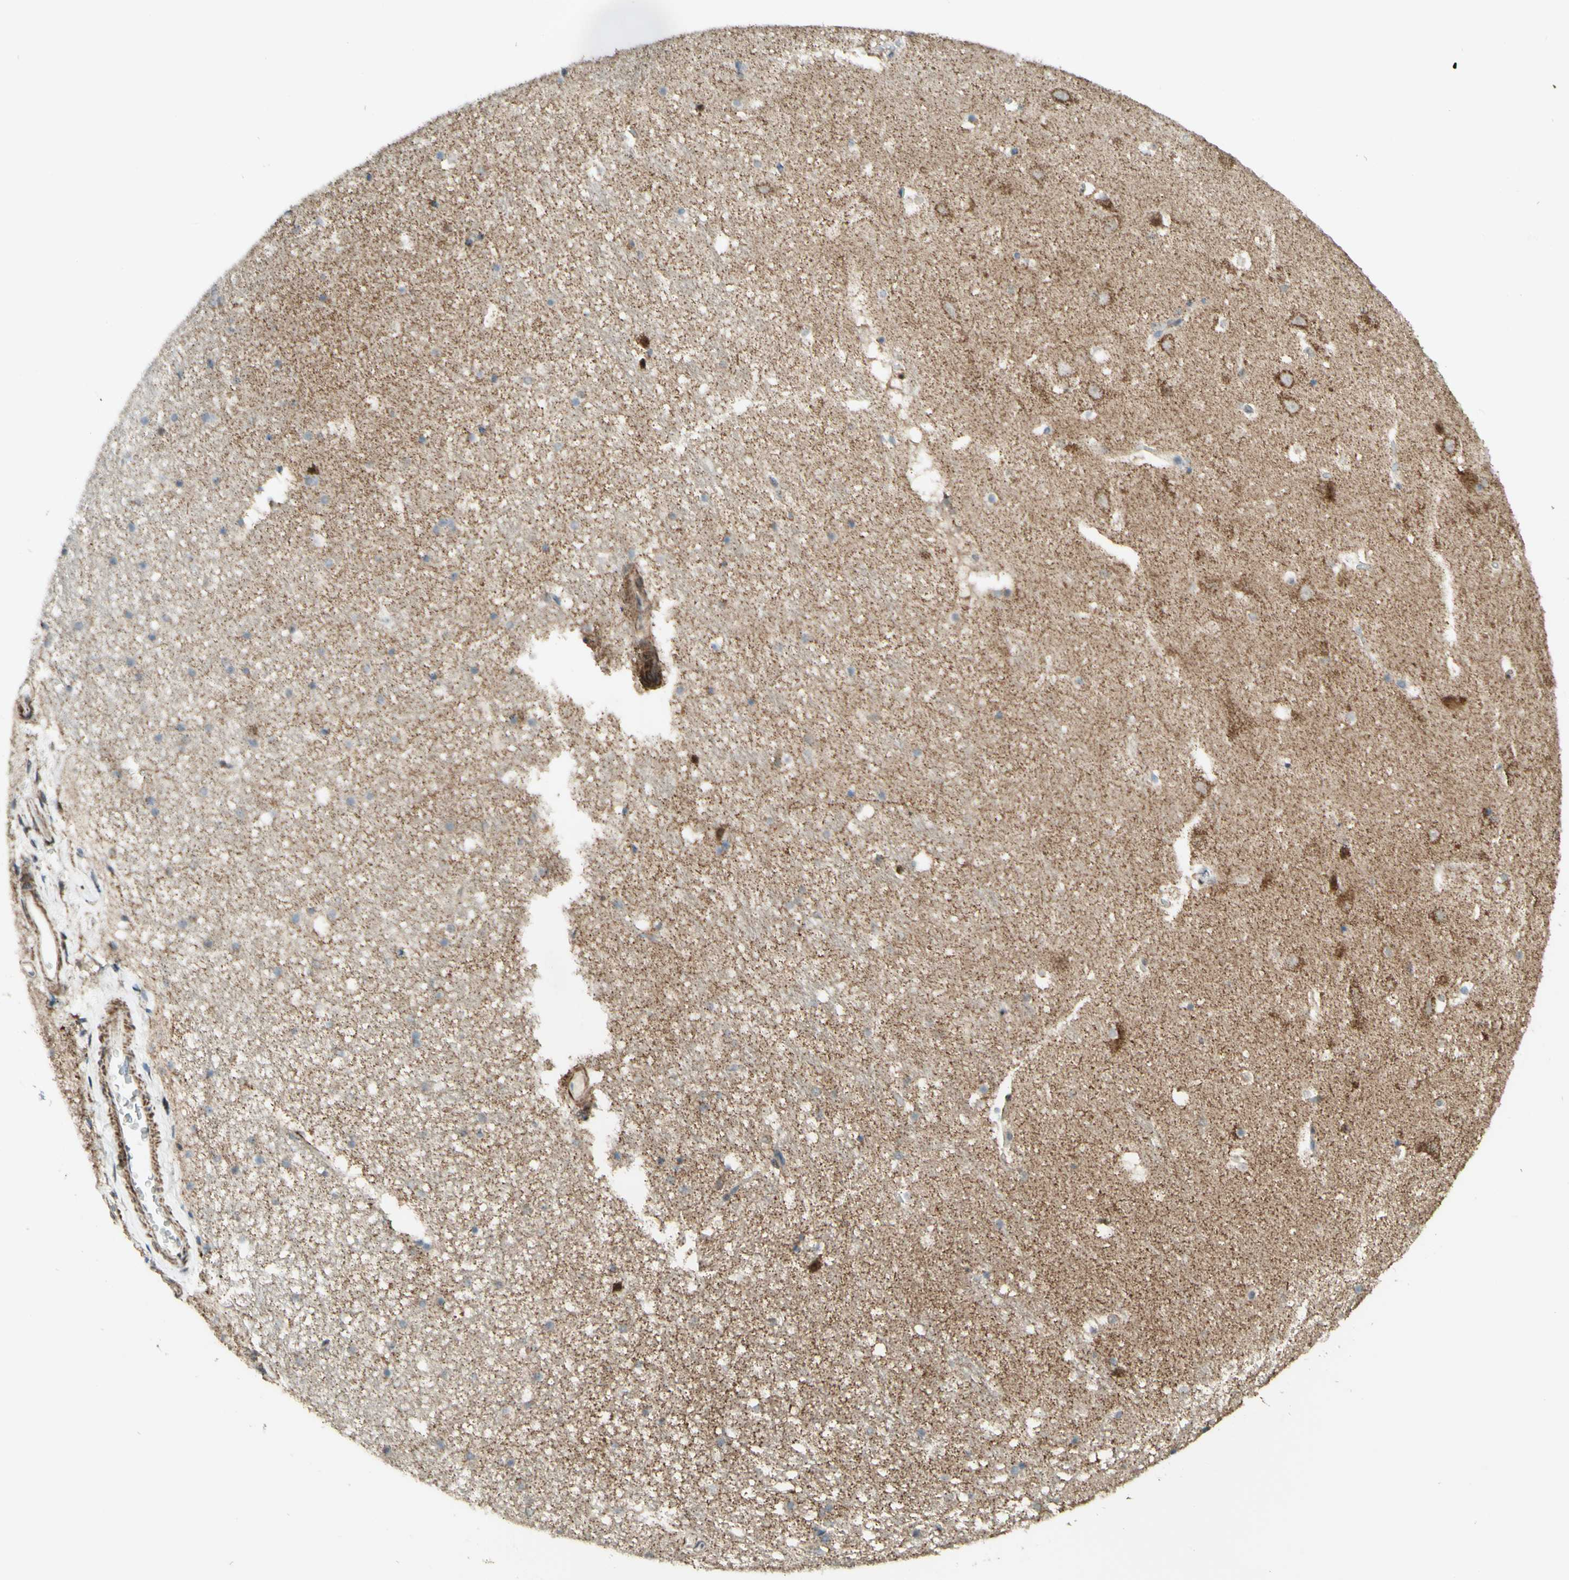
{"staining": {"intensity": "negative", "quantity": "none", "location": "none"}, "tissue": "hippocampus", "cell_type": "Glial cells", "image_type": "normal", "snomed": [{"axis": "morphology", "description": "Normal tissue, NOS"}, {"axis": "topography", "description": "Hippocampus"}], "caption": "Immunohistochemistry (IHC) micrograph of benign hippocampus stained for a protein (brown), which displays no staining in glial cells.", "gene": "DHRS3", "patient": {"sex": "male", "age": 45}}